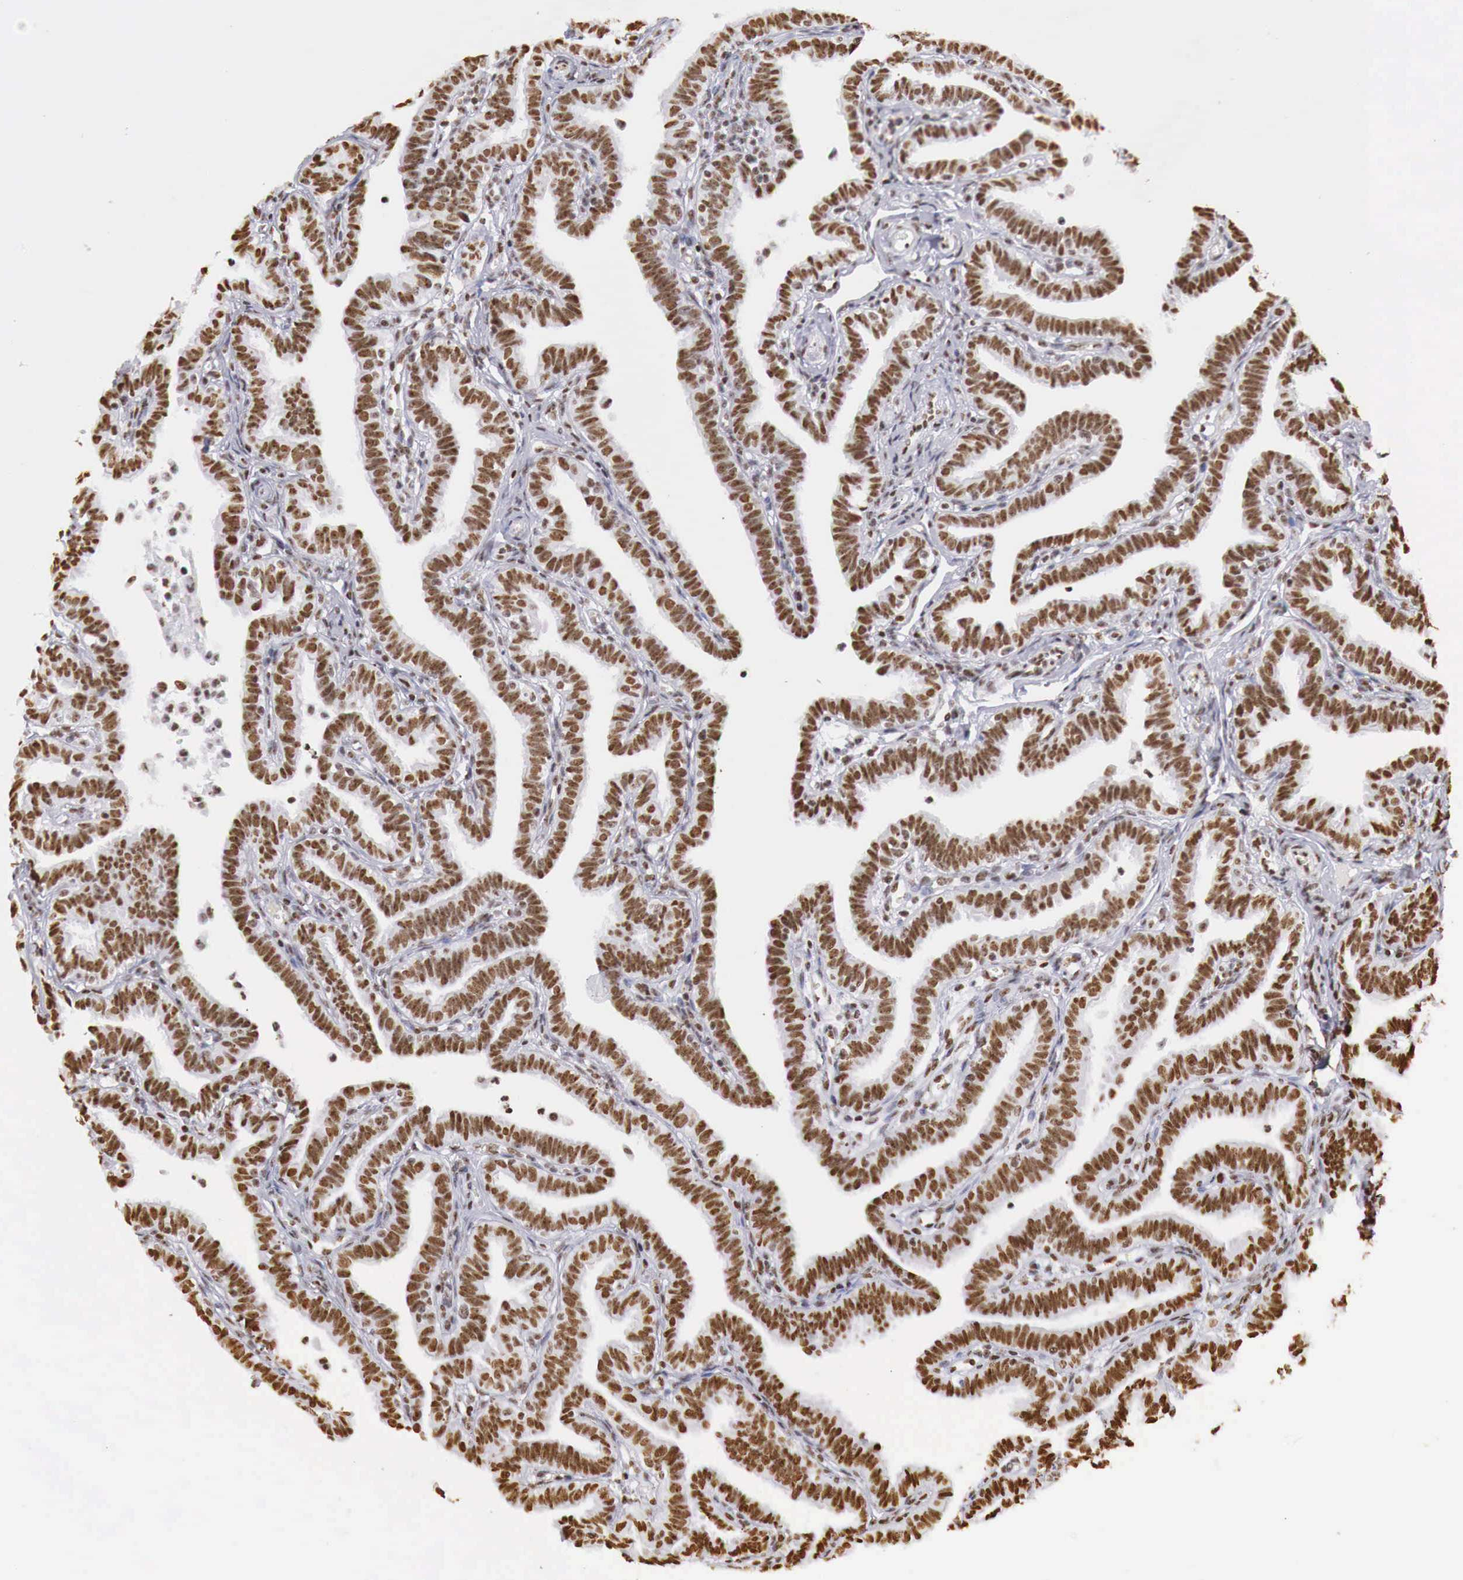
{"staining": {"intensity": "strong", "quantity": ">75%", "location": "nuclear"}, "tissue": "fallopian tube", "cell_type": "Glandular cells", "image_type": "normal", "snomed": [{"axis": "morphology", "description": "Normal tissue, NOS"}, {"axis": "topography", "description": "Fallopian tube"}], "caption": "A high-resolution histopathology image shows IHC staining of normal fallopian tube, which reveals strong nuclear positivity in approximately >75% of glandular cells.", "gene": "DKC1", "patient": {"sex": "female", "age": 41}}